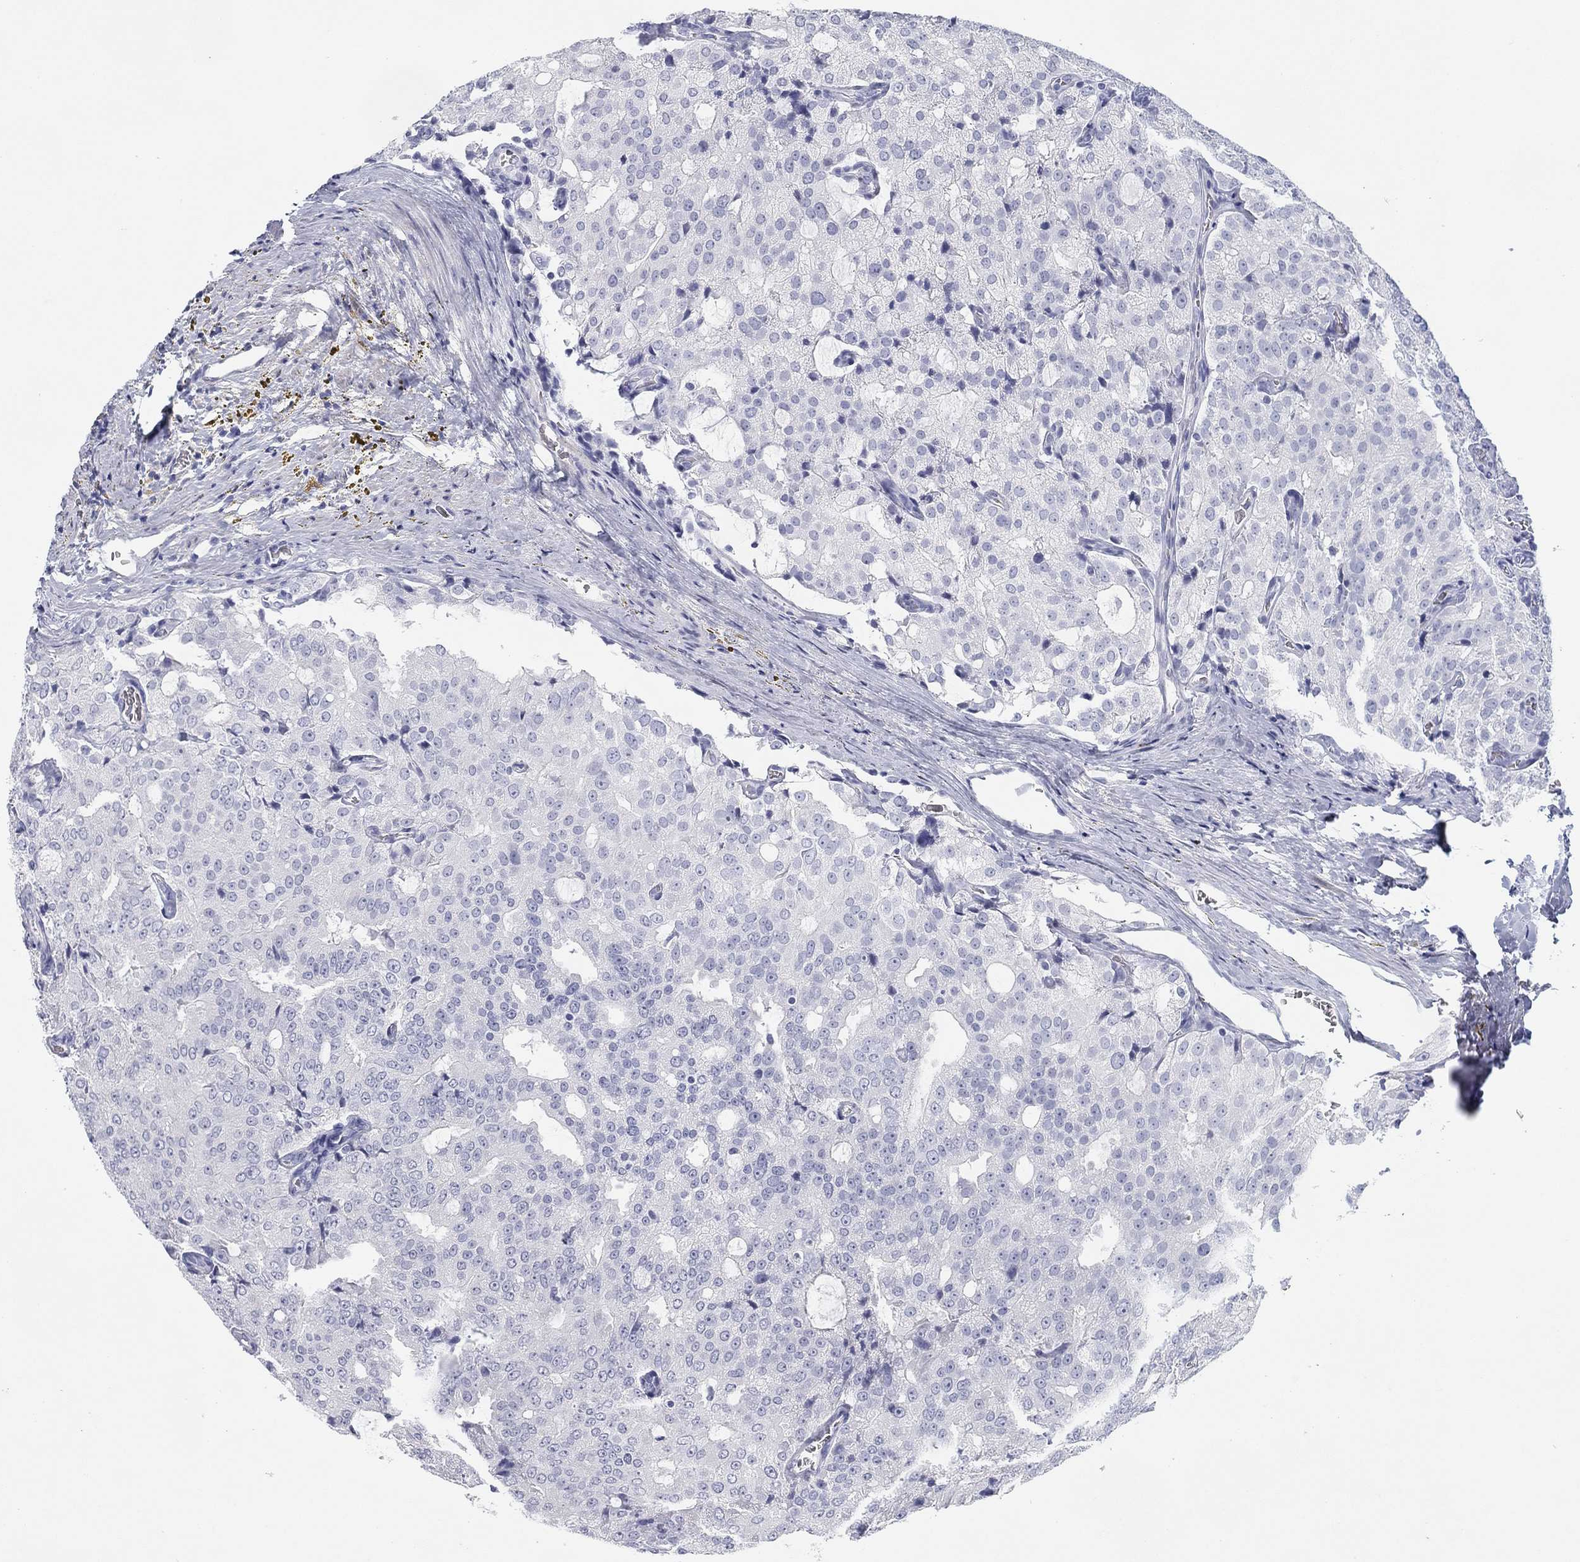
{"staining": {"intensity": "negative", "quantity": "none", "location": "none"}, "tissue": "prostate cancer", "cell_type": "Tumor cells", "image_type": "cancer", "snomed": [{"axis": "morphology", "description": "Adenocarcinoma, NOS"}, {"axis": "topography", "description": "Prostate and seminal vesicle, NOS"}, {"axis": "topography", "description": "Prostate"}], "caption": "Human prostate adenocarcinoma stained for a protein using immunohistochemistry demonstrates no expression in tumor cells.", "gene": "CD79B", "patient": {"sex": "male", "age": 67}}